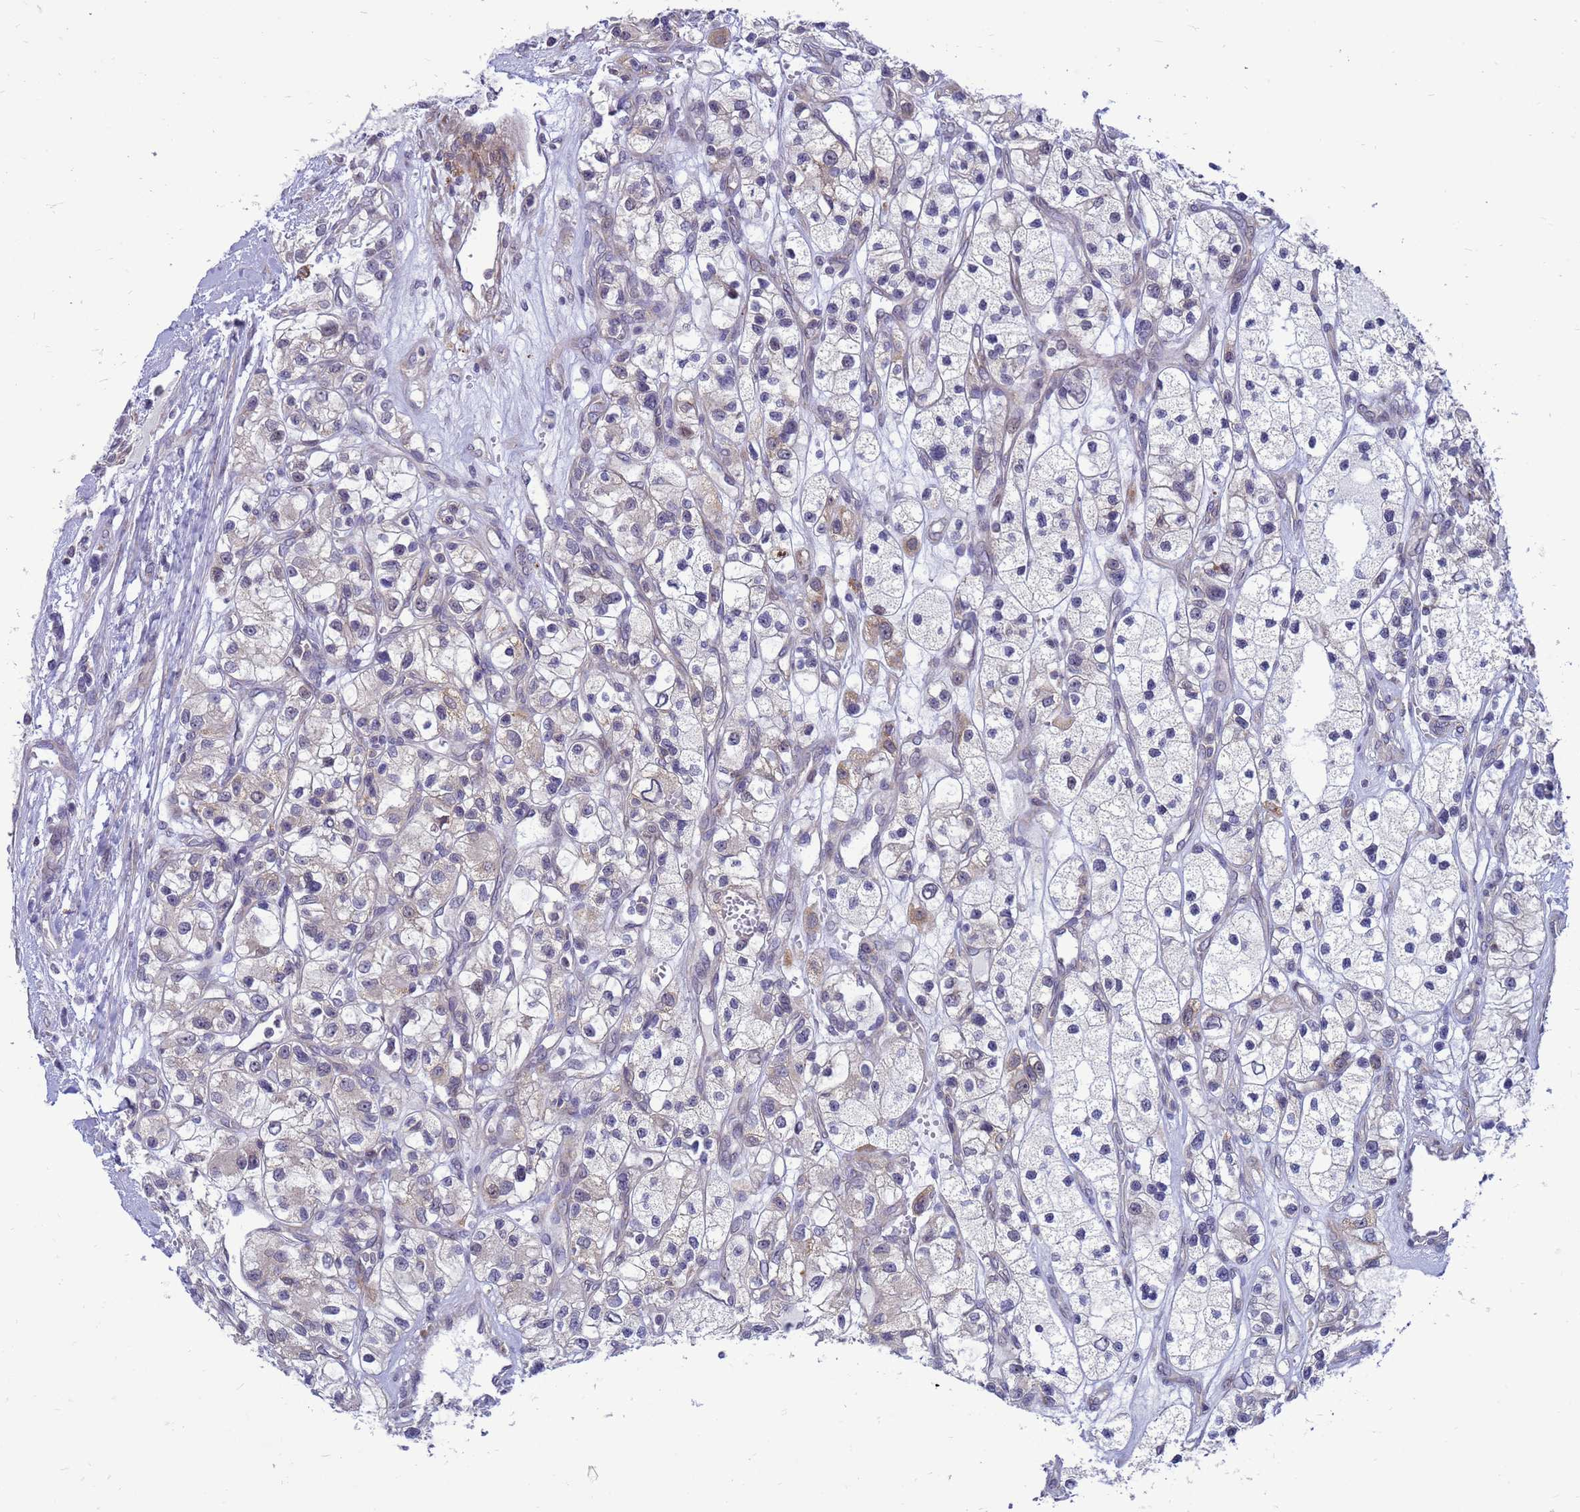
{"staining": {"intensity": "weak", "quantity": "<25%", "location": "cytoplasmic/membranous"}, "tissue": "renal cancer", "cell_type": "Tumor cells", "image_type": "cancer", "snomed": [{"axis": "morphology", "description": "Adenocarcinoma, NOS"}, {"axis": "topography", "description": "Kidney"}], "caption": "Adenocarcinoma (renal) was stained to show a protein in brown. There is no significant staining in tumor cells.", "gene": "C12orf43", "patient": {"sex": "female", "age": 57}}